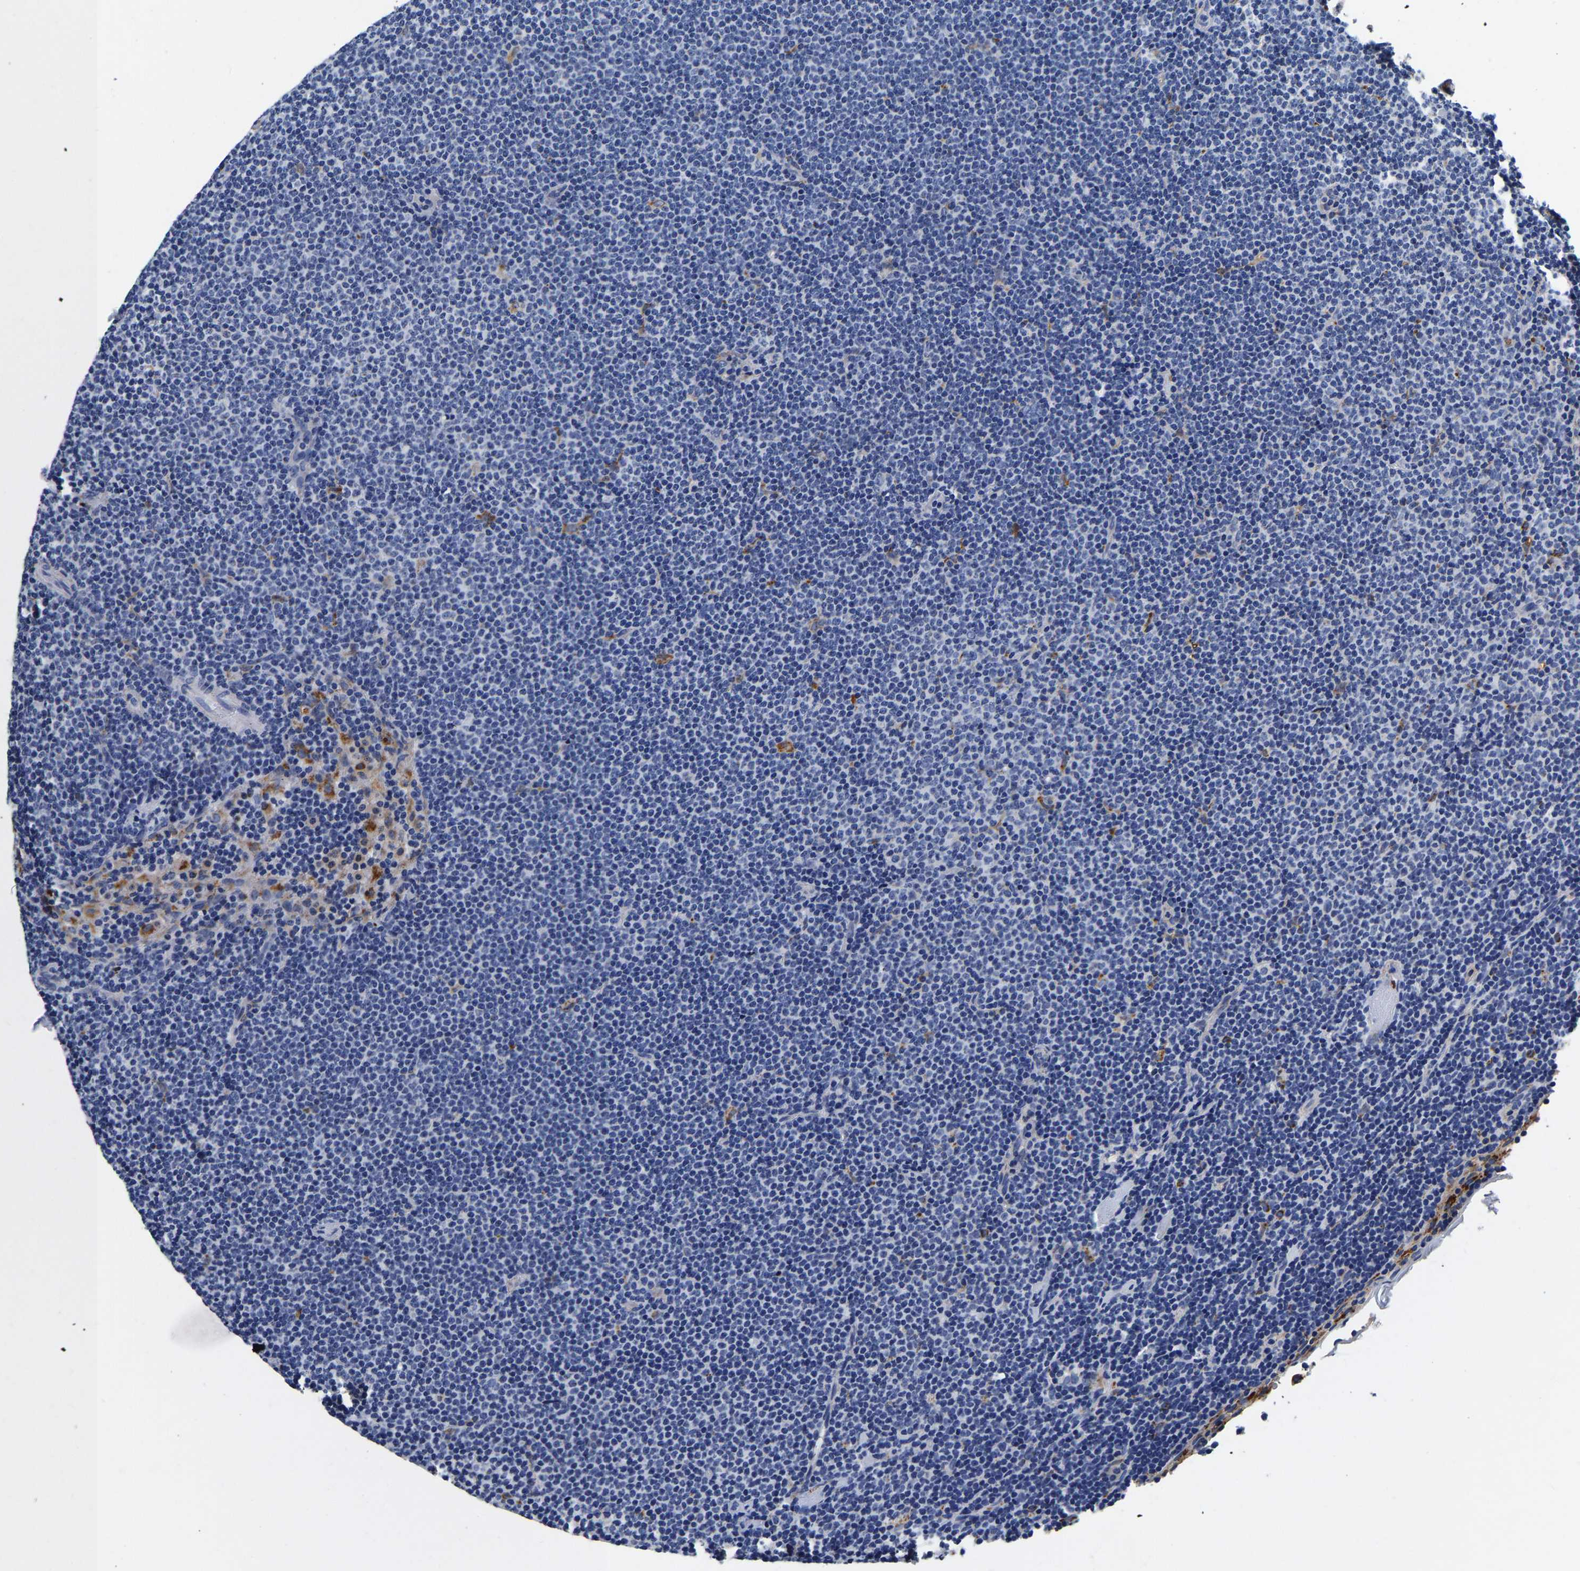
{"staining": {"intensity": "negative", "quantity": "none", "location": "none"}, "tissue": "lymphoma", "cell_type": "Tumor cells", "image_type": "cancer", "snomed": [{"axis": "morphology", "description": "Malignant lymphoma, non-Hodgkin's type, Low grade"}, {"axis": "topography", "description": "Lymph node"}], "caption": "Tumor cells are negative for protein expression in human low-grade malignant lymphoma, non-Hodgkin's type.", "gene": "GRN", "patient": {"sex": "female", "age": 53}}